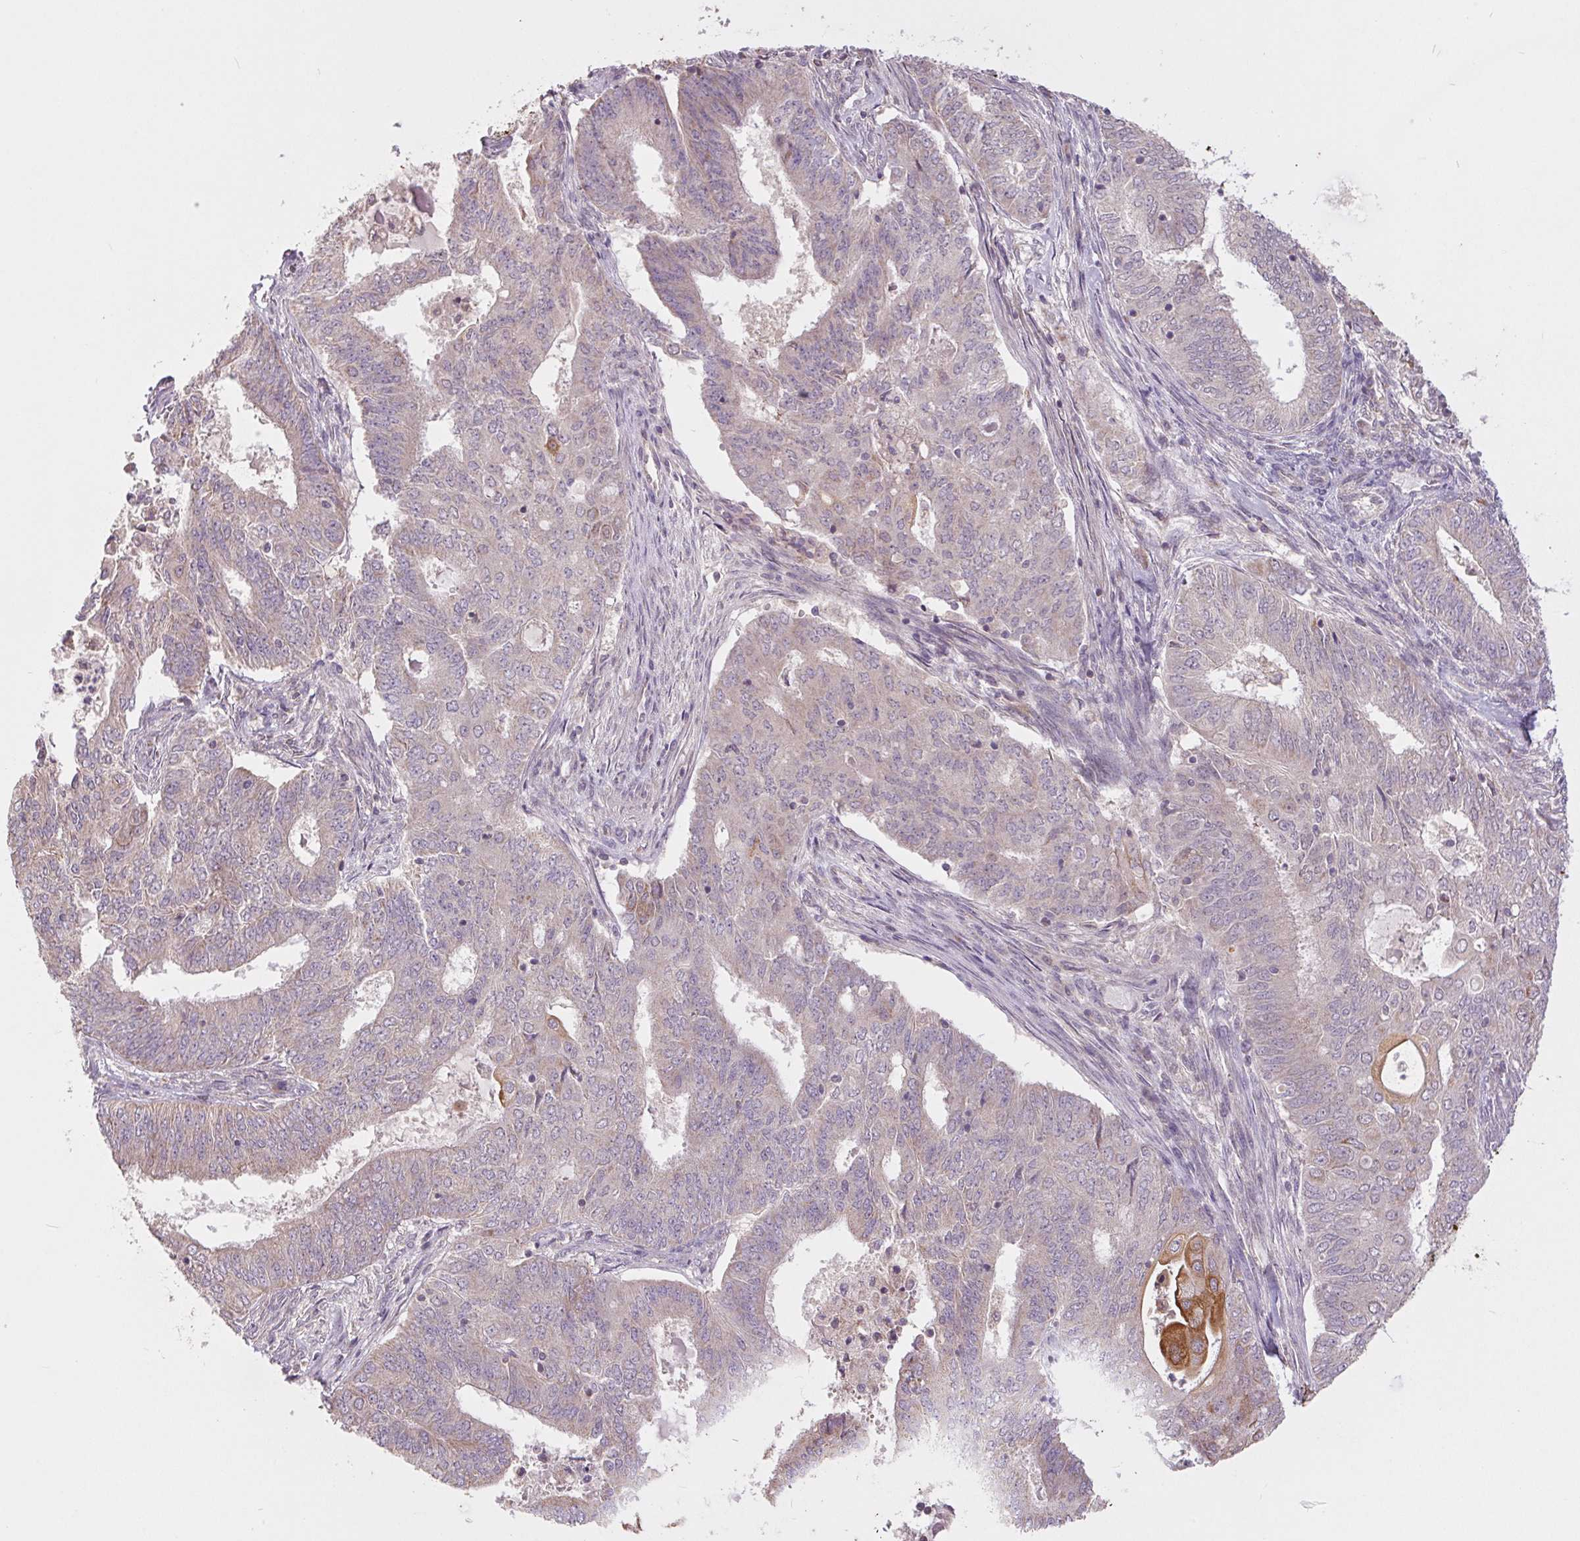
{"staining": {"intensity": "moderate", "quantity": "<25%", "location": "cytoplasmic/membranous"}, "tissue": "endometrial cancer", "cell_type": "Tumor cells", "image_type": "cancer", "snomed": [{"axis": "morphology", "description": "Adenocarcinoma, NOS"}, {"axis": "topography", "description": "Endometrium"}], "caption": "IHC histopathology image of human endometrial cancer stained for a protein (brown), which exhibits low levels of moderate cytoplasmic/membranous staining in approximately <25% of tumor cells.", "gene": "MAP3K5", "patient": {"sex": "female", "age": 62}}